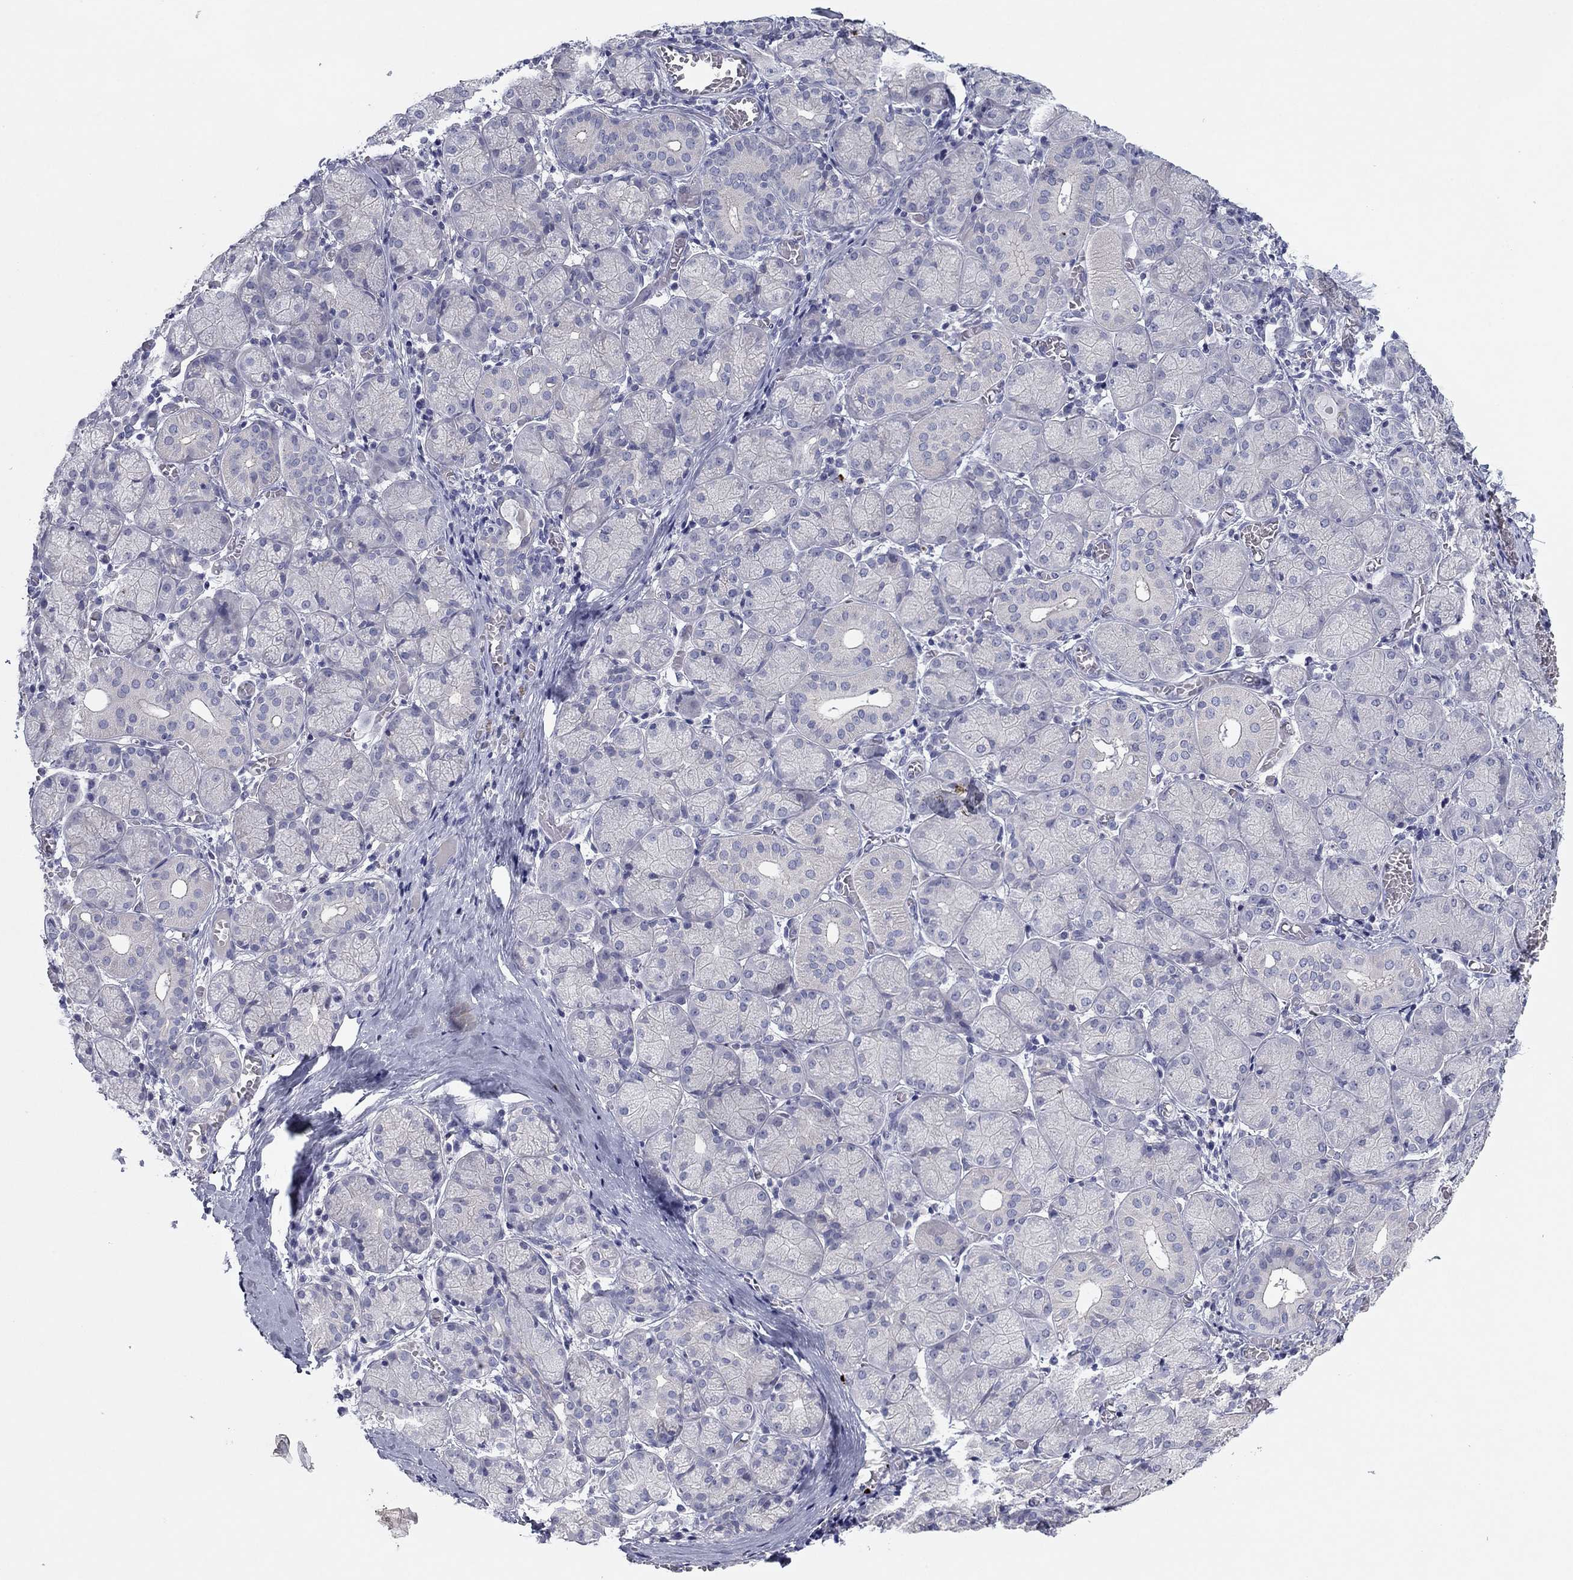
{"staining": {"intensity": "negative", "quantity": "none", "location": "none"}, "tissue": "salivary gland", "cell_type": "Glandular cells", "image_type": "normal", "snomed": [{"axis": "morphology", "description": "Normal tissue, NOS"}, {"axis": "topography", "description": "Salivary gland"}, {"axis": "topography", "description": "Peripheral nerve tissue"}], "caption": "High magnification brightfield microscopy of unremarkable salivary gland stained with DAB (3,3'-diaminobenzidine) (brown) and counterstained with hematoxylin (blue): glandular cells show no significant expression. The staining is performed using DAB (3,3'-diaminobenzidine) brown chromogen with nuclei counter-stained in using hematoxylin.", "gene": "CNTNAP4", "patient": {"sex": "female", "age": 24}}